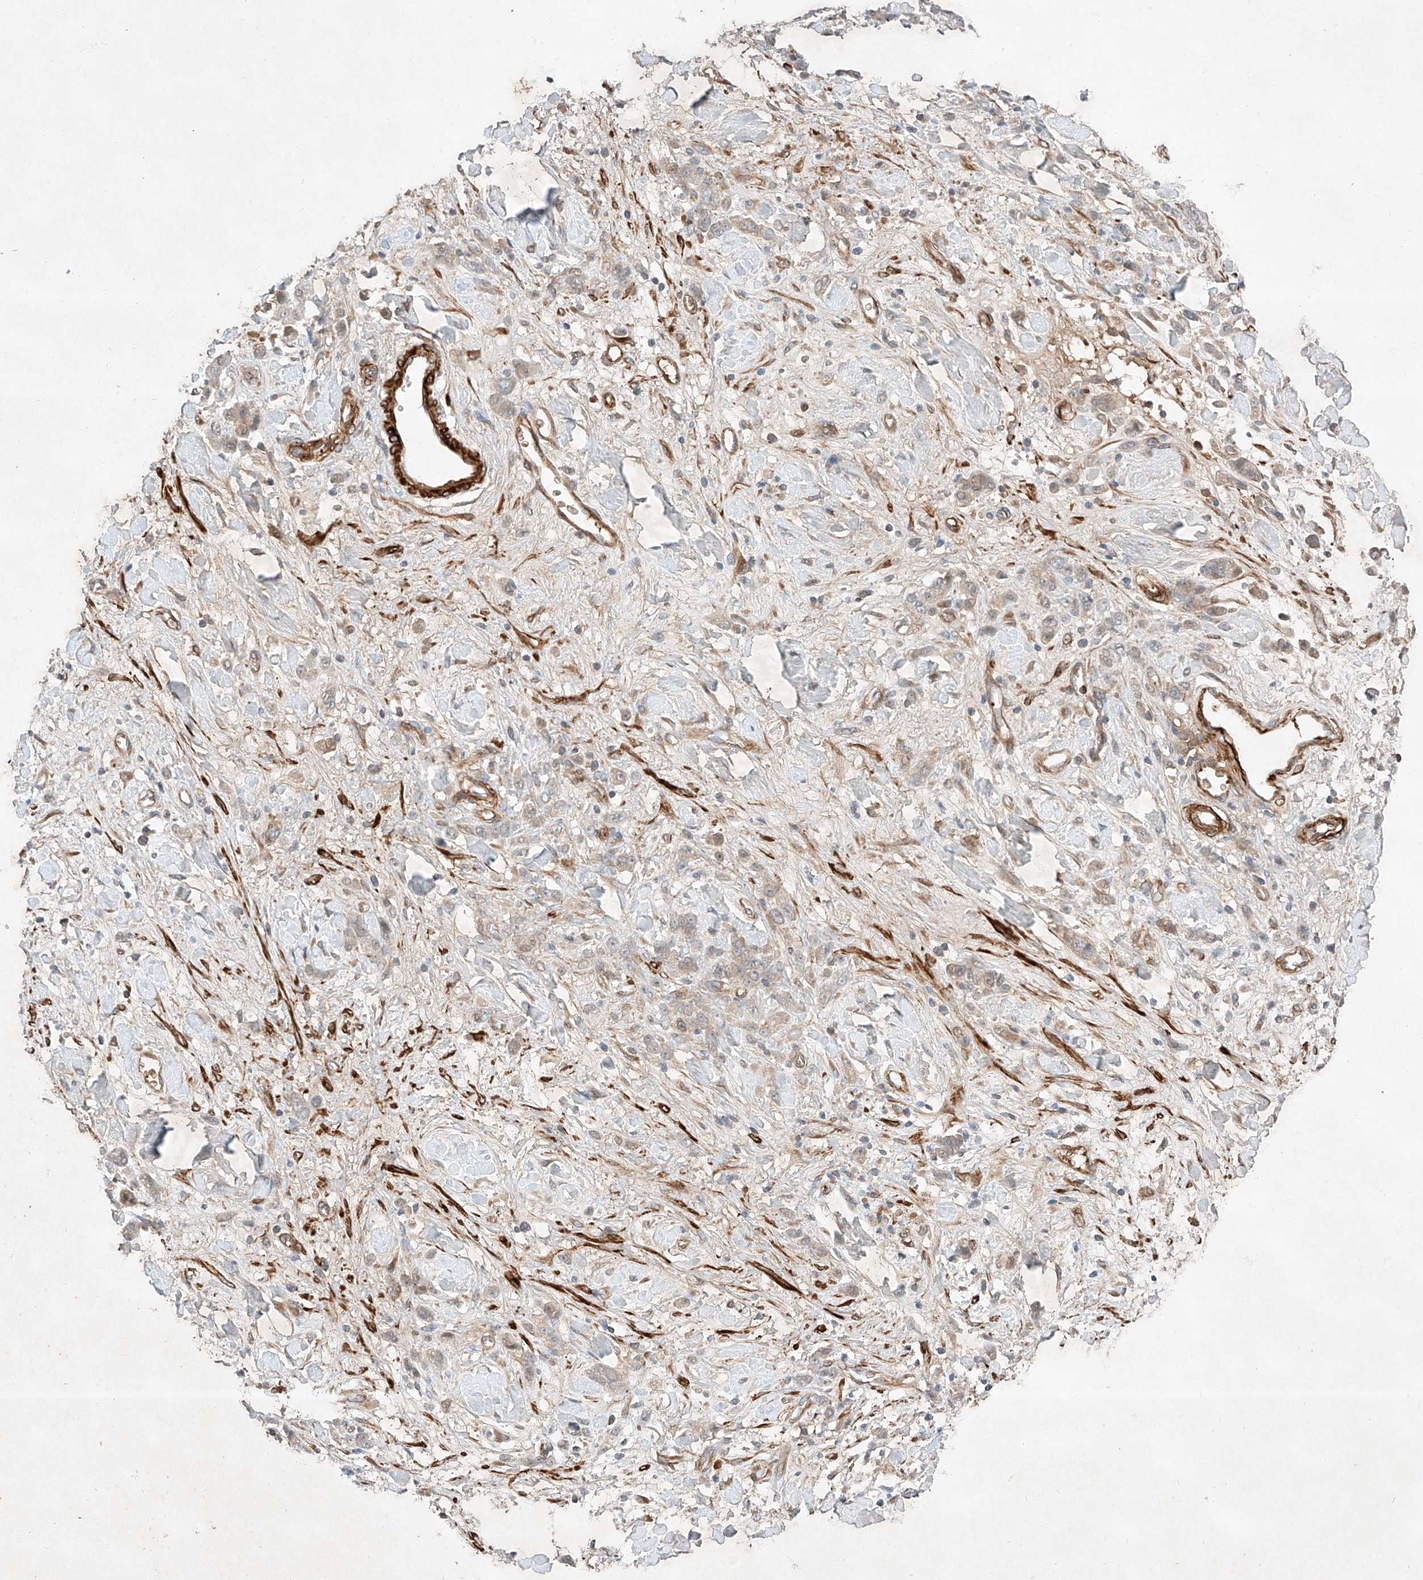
{"staining": {"intensity": "weak", "quantity": ">75%", "location": "cytoplasmic/membranous"}, "tissue": "stomach cancer", "cell_type": "Tumor cells", "image_type": "cancer", "snomed": [{"axis": "morphology", "description": "Normal tissue, NOS"}, {"axis": "morphology", "description": "Adenocarcinoma, NOS"}, {"axis": "topography", "description": "Stomach"}], "caption": "Weak cytoplasmic/membranous positivity is seen in about >75% of tumor cells in stomach cancer.", "gene": "ARHGAP33", "patient": {"sex": "male", "age": 82}}